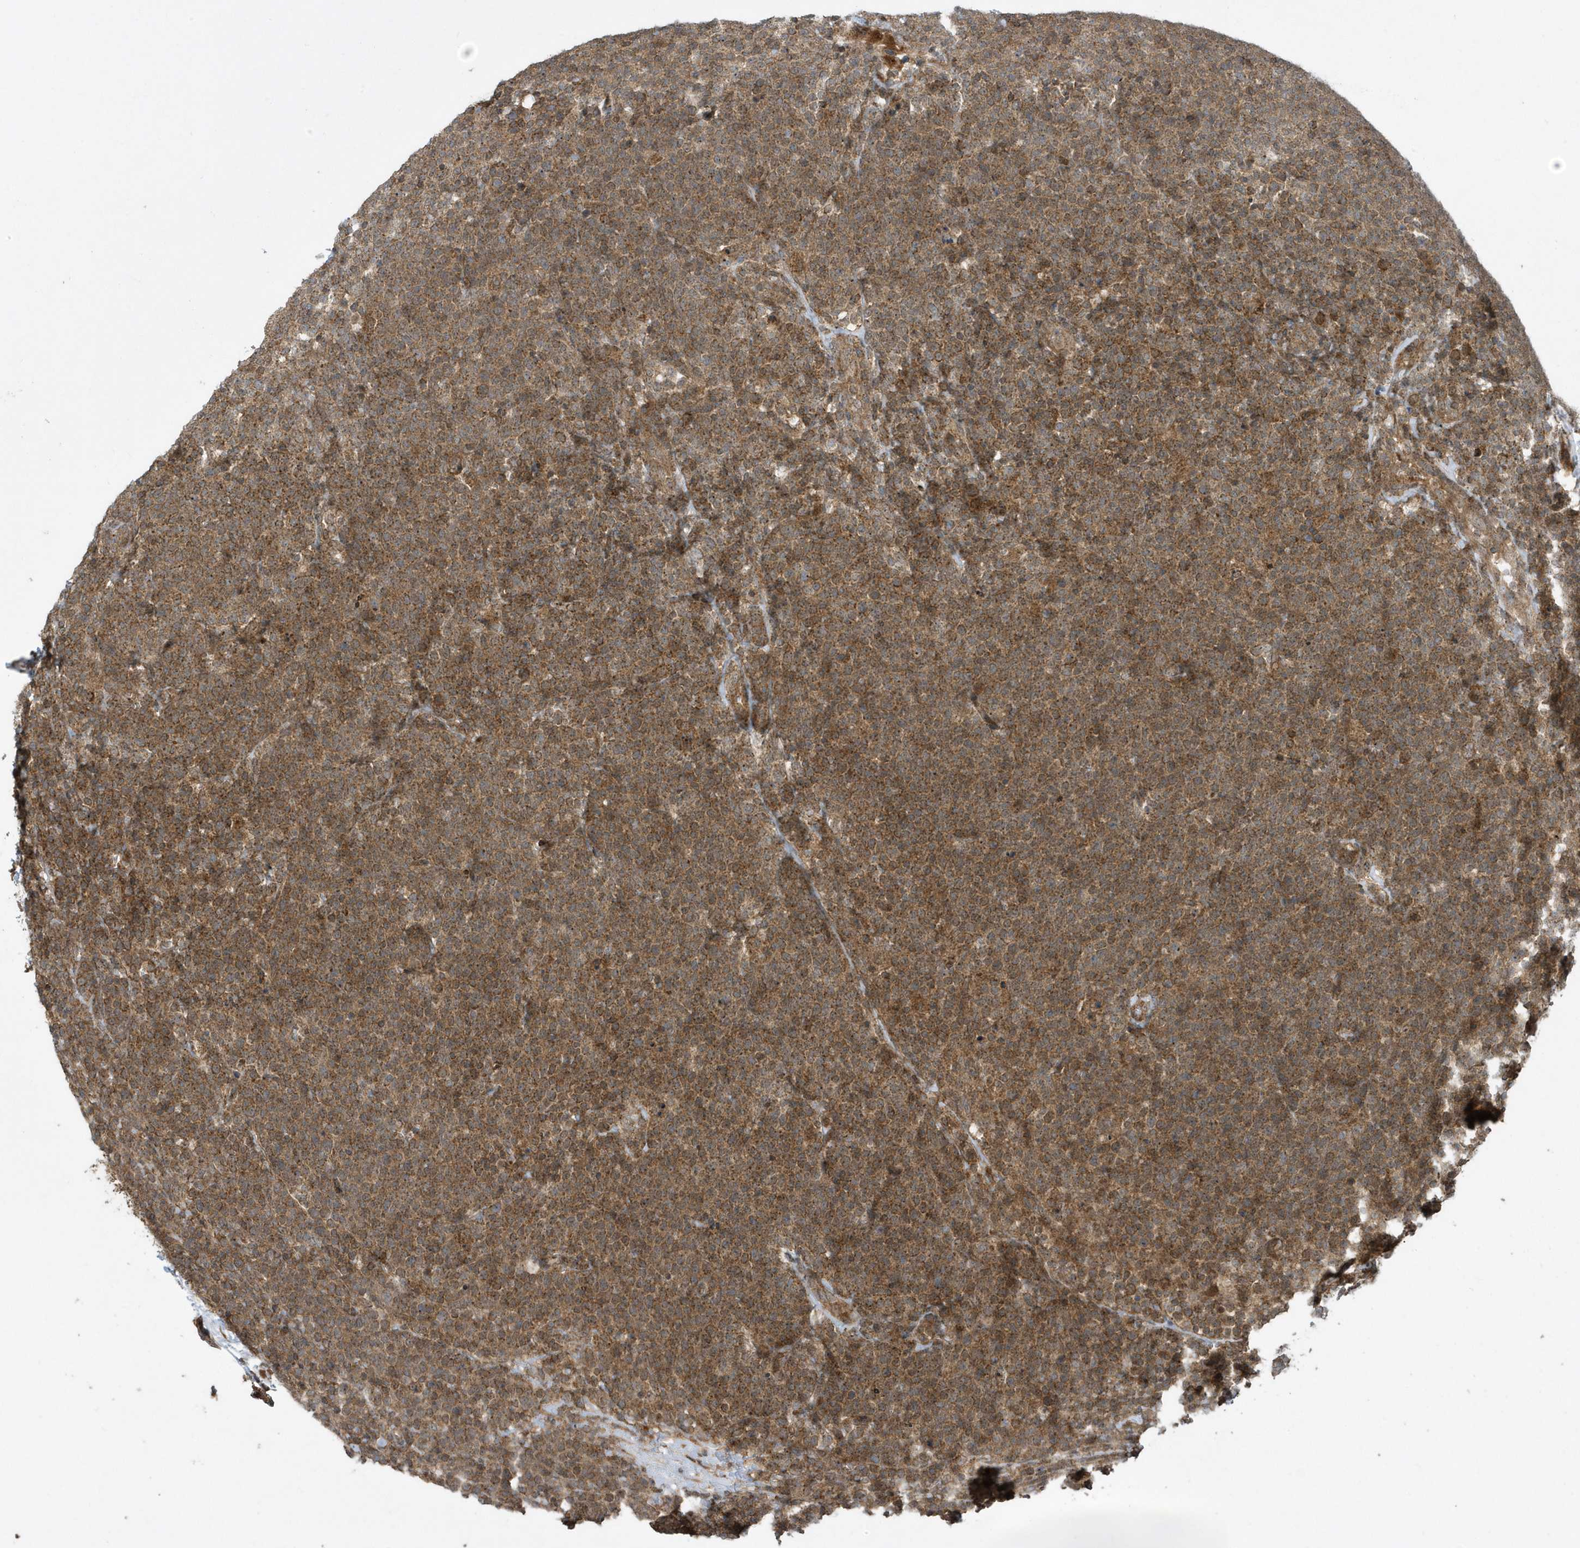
{"staining": {"intensity": "moderate", "quantity": ">75%", "location": "cytoplasmic/membranous"}, "tissue": "lymphoma", "cell_type": "Tumor cells", "image_type": "cancer", "snomed": [{"axis": "morphology", "description": "Malignant lymphoma, non-Hodgkin's type, High grade"}, {"axis": "topography", "description": "Lymph node"}], "caption": "High-grade malignant lymphoma, non-Hodgkin's type tissue demonstrates moderate cytoplasmic/membranous positivity in about >75% of tumor cells Using DAB (brown) and hematoxylin (blue) stains, captured at high magnification using brightfield microscopy.", "gene": "STAMBP", "patient": {"sex": "male", "age": 61}}